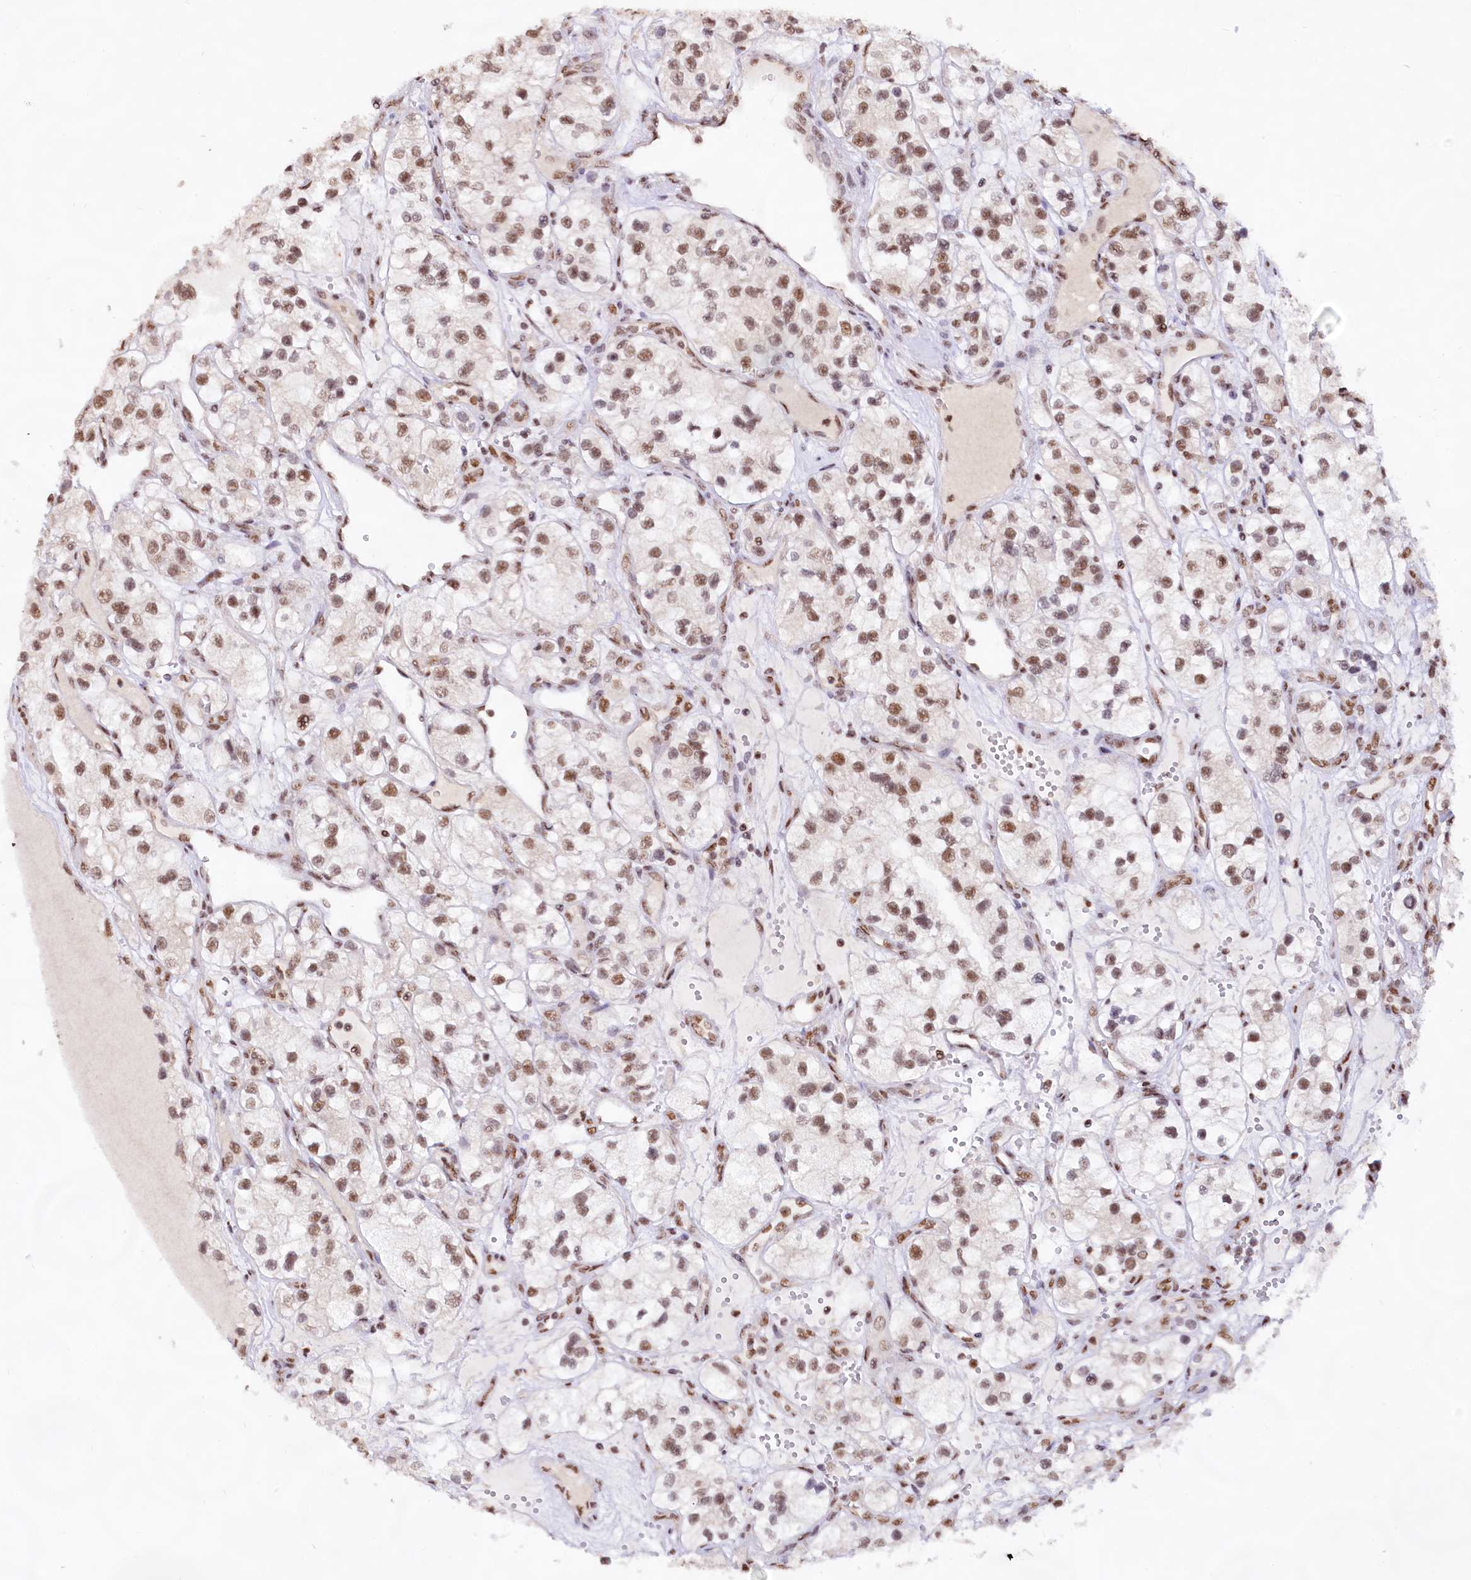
{"staining": {"intensity": "moderate", "quantity": ">75%", "location": "nuclear"}, "tissue": "renal cancer", "cell_type": "Tumor cells", "image_type": "cancer", "snomed": [{"axis": "morphology", "description": "Adenocarcinoma, NOS"}, {"axis": "topography", "description": "Kidney"}], "caption": "Protein positivity by immunohistochemistry (IHC) displays moderate nuclear positivity in about >75% of tumor cells in renal adenocarcinoma. The staining was performed using DAB (3,3'-diaminobenzidine), with brown indicating positive protein expression. Nuclei are stained blue with hematoxylin.", "gene": "HIRA", "patient": {"sex": "female", "age": 57}}